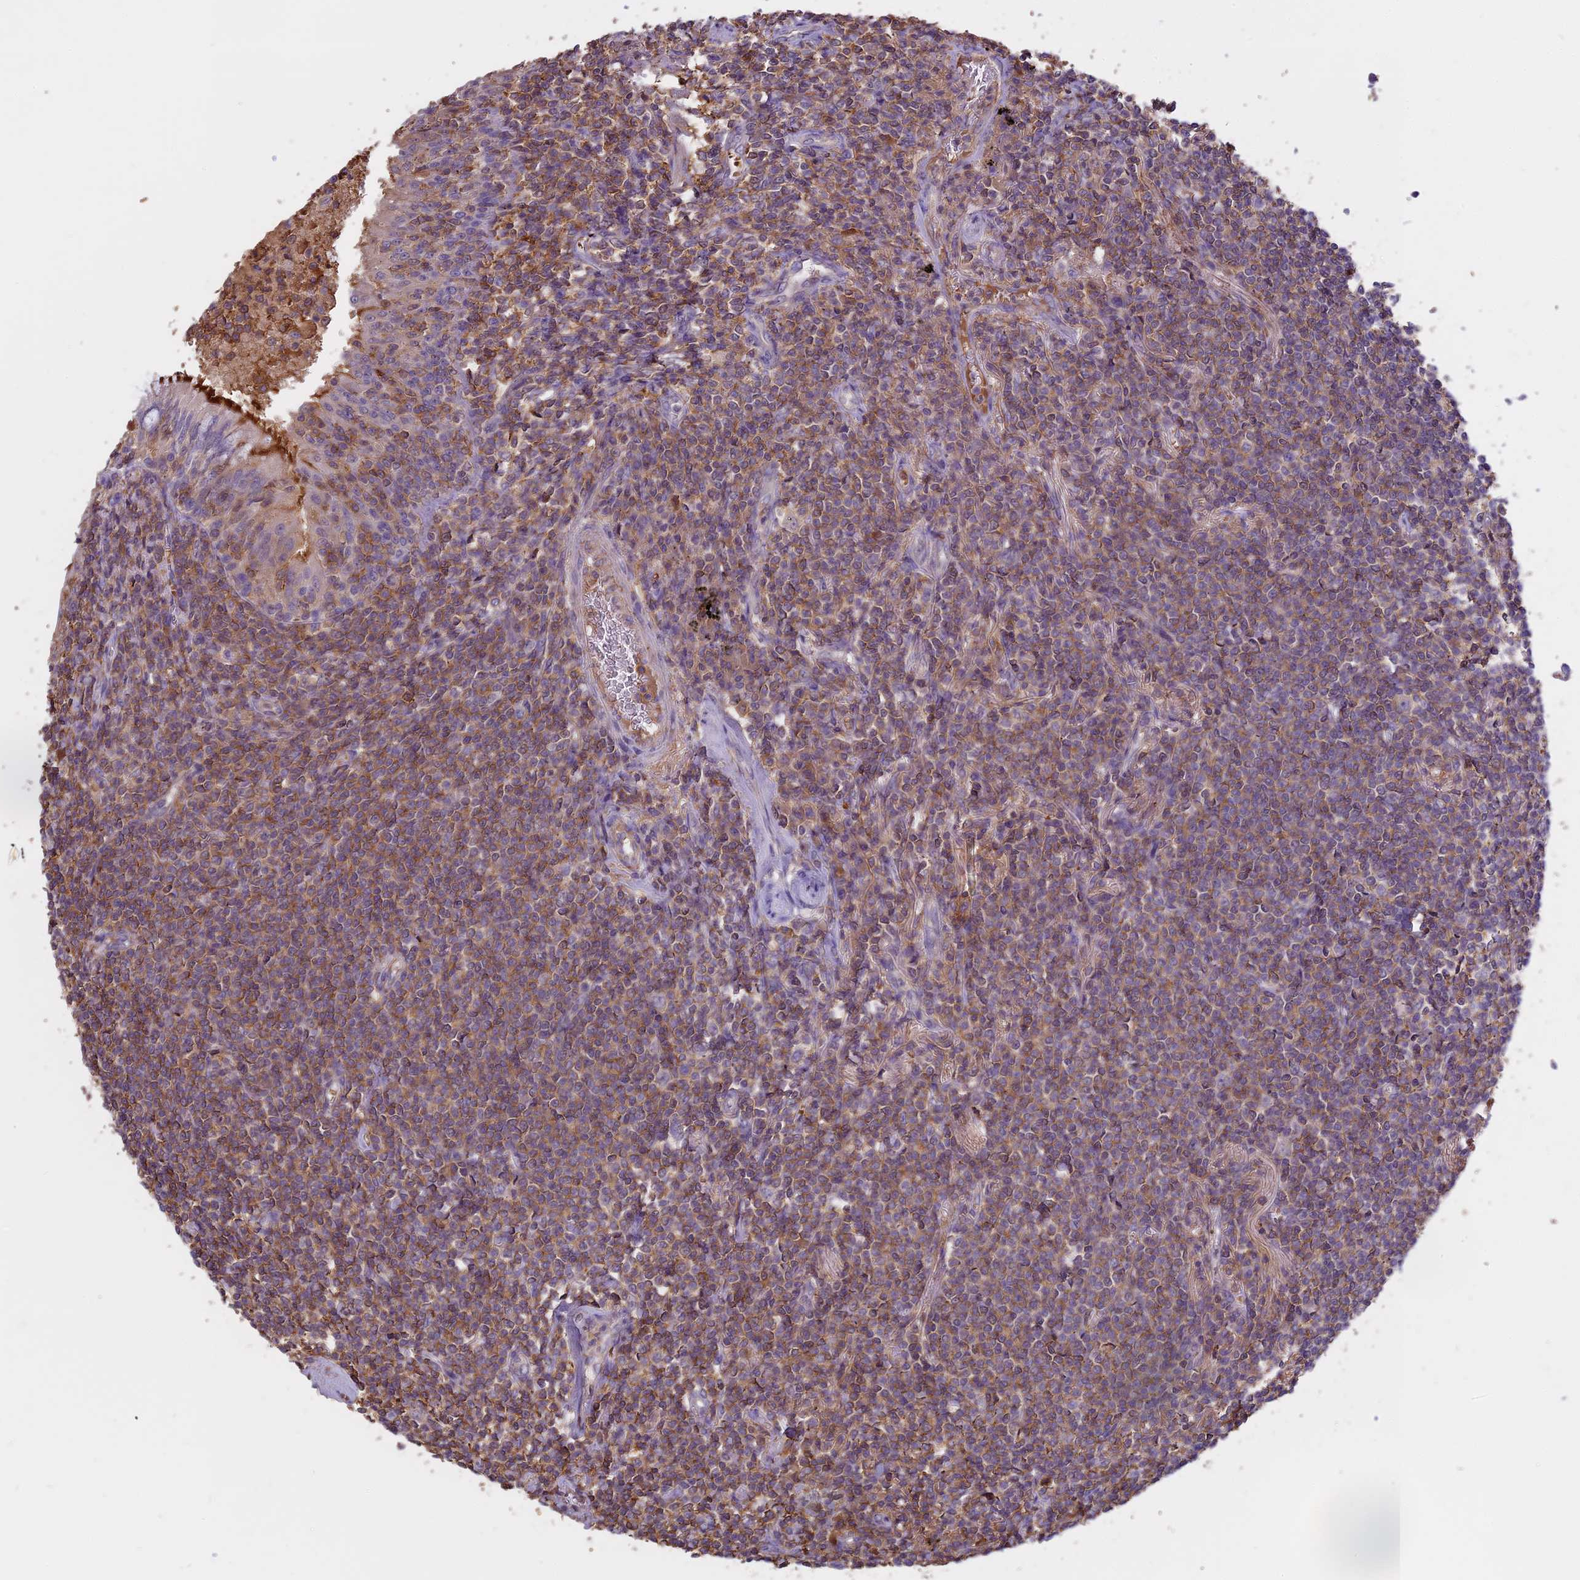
{"staining": {"intensity": "moderate", "quantity": "25%-75%", "location": "cytoplasmic/membranous"}, "tissue": "lymphoma", "cell_type": "Tumor cells", "image_type": "cancer", "snomed": [{"axis": "morphology", "description": "Malignant lymphoma, non-Hodgkin's type, Low grade"}, {"axis": "topography", "description": "Lung"}], "caption": "Protein analysis of lymphoma tissue displays moderate cytoplasmic/membranous expression in approximately 25%-75% of tumor cells.", "gene": "CFAP119", "patient": {"sex": "female", "age": 71}}